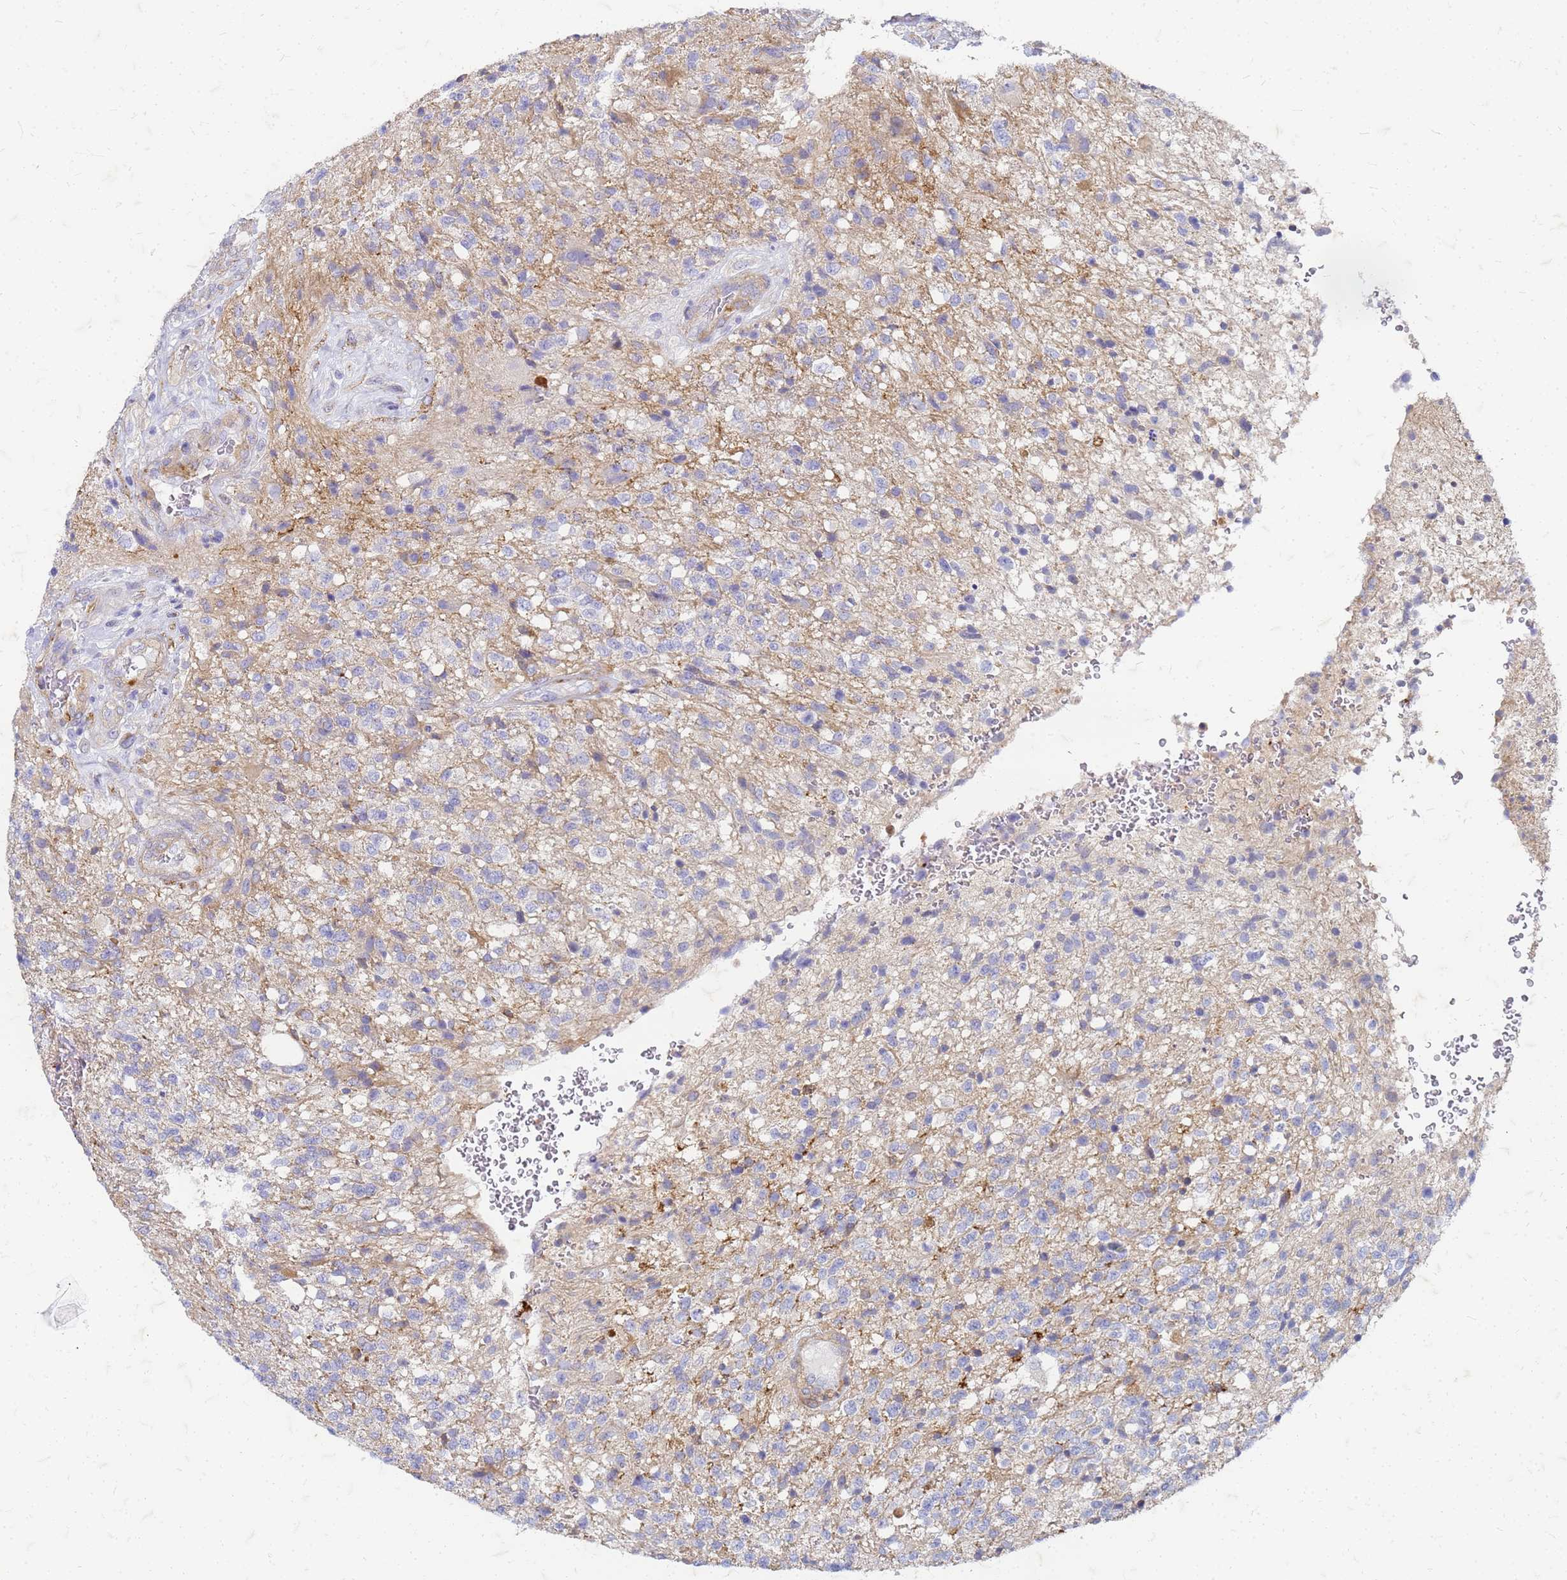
{"staining": {"intensity": "negative", "quantity": "none", "location": "none"}, "tissue": "glioma", "cell_type": "Tumor cells", "image_type": "cancer", "snomed": [{"axis": "morphology", "description": "Glioma, malignant, High grade"}, {"axis": "topography", "description": "Brain"}], "caption": "Malignant high-grade glioma was stained to show a protein in brown. There is no significant expression in tumor cells.", "gene": "TRIM64B", "patient": {"sex": "male", "age": 56}}